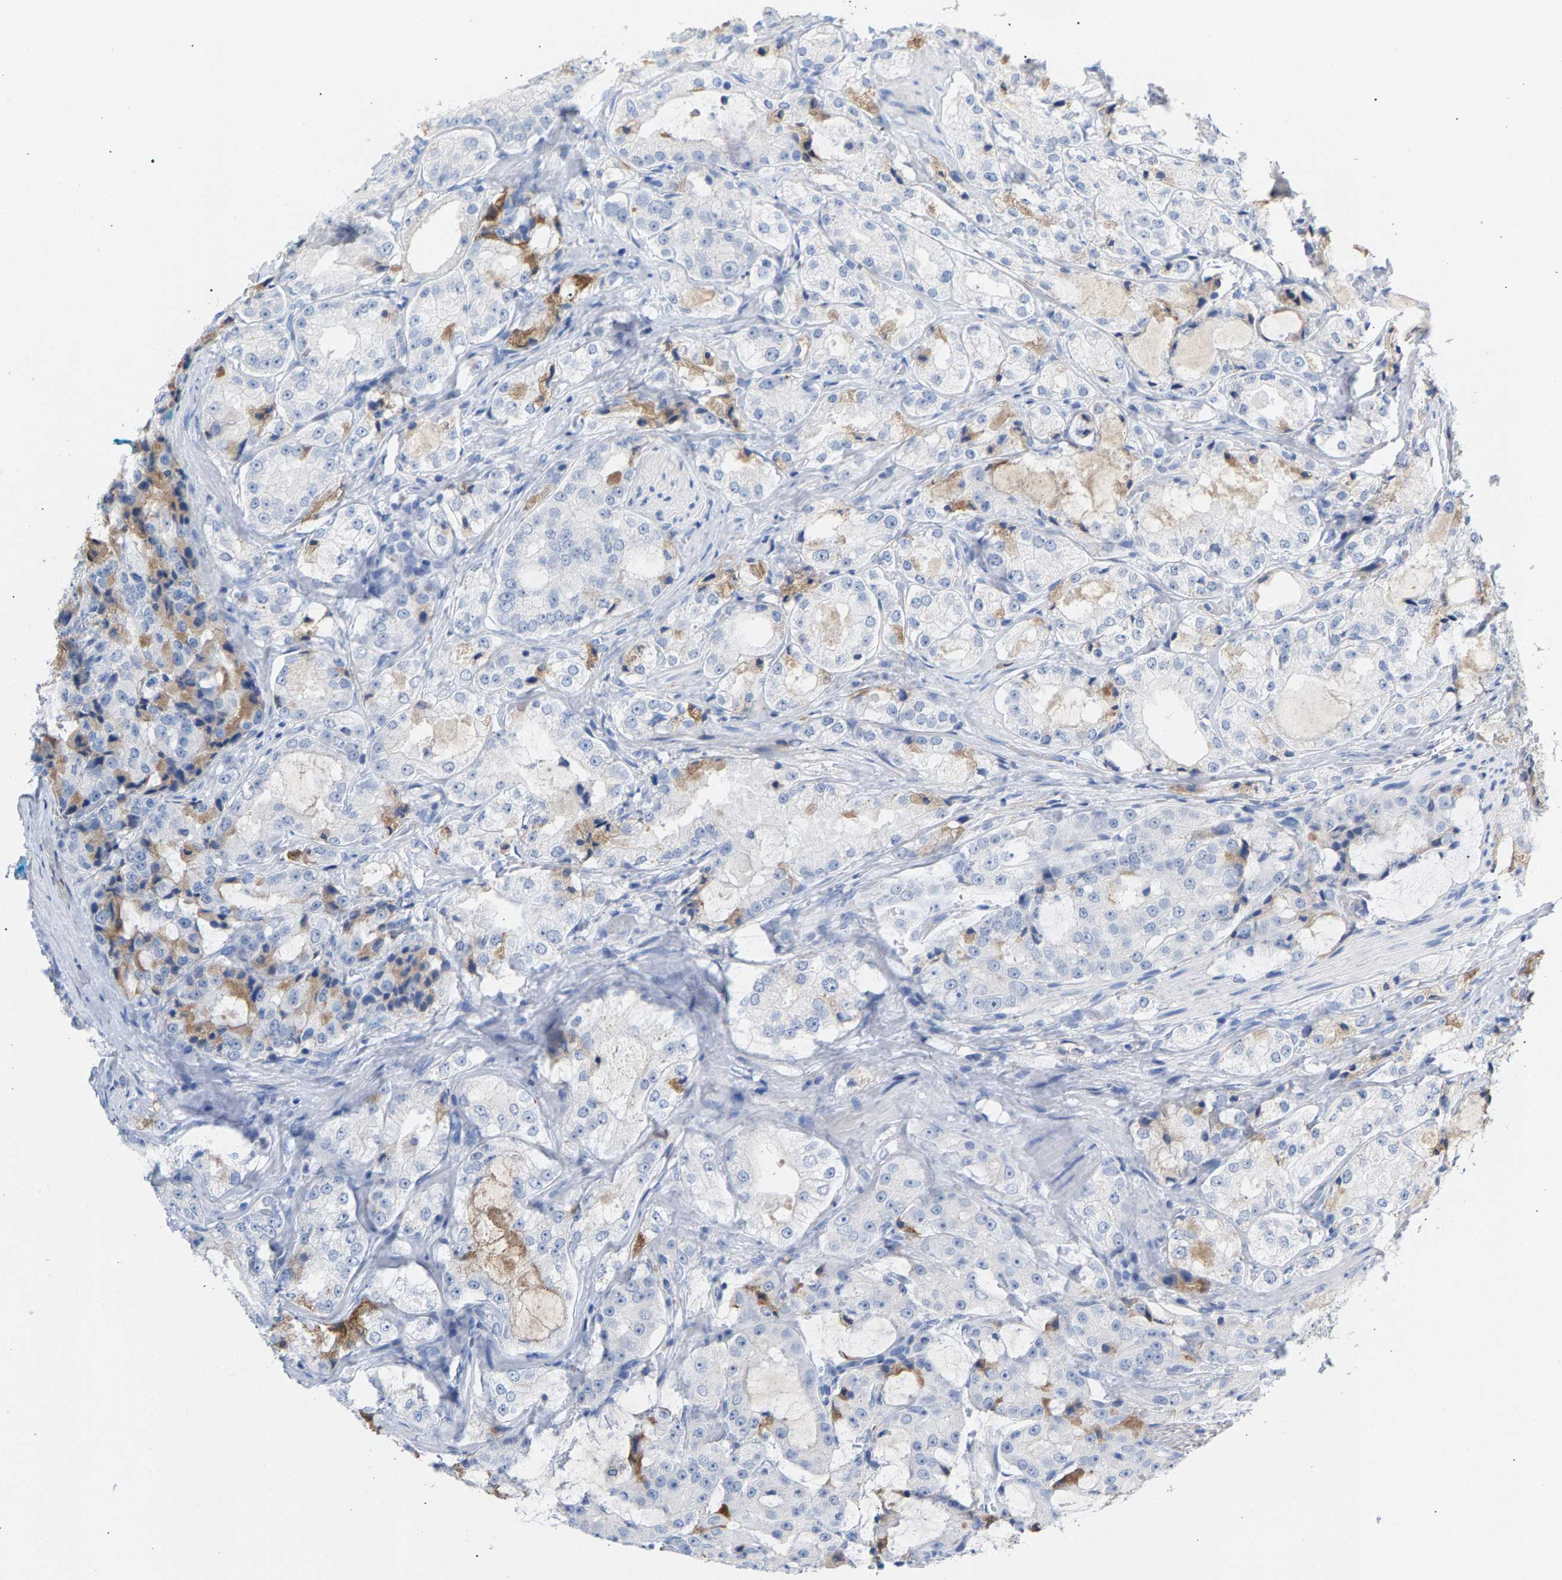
{"staining": {"intensity": "negative", "quantity": "none", "location": "none"}, "tissue": "prostate cancer", "cell_type": "Tumor cells", "image_type": "cancer", "snomed": [{"axis": "morphology", "description": "Adenocarcinoma, High grade"}, {"axis": "topography", "description": "Prostate"}], "caption": "Tumor cells are negative for protein expression in human prostate cancer (high-grade adenocarcinoma).", "gene": "APOH", "patient": {"sex": "male", "age": 73}}